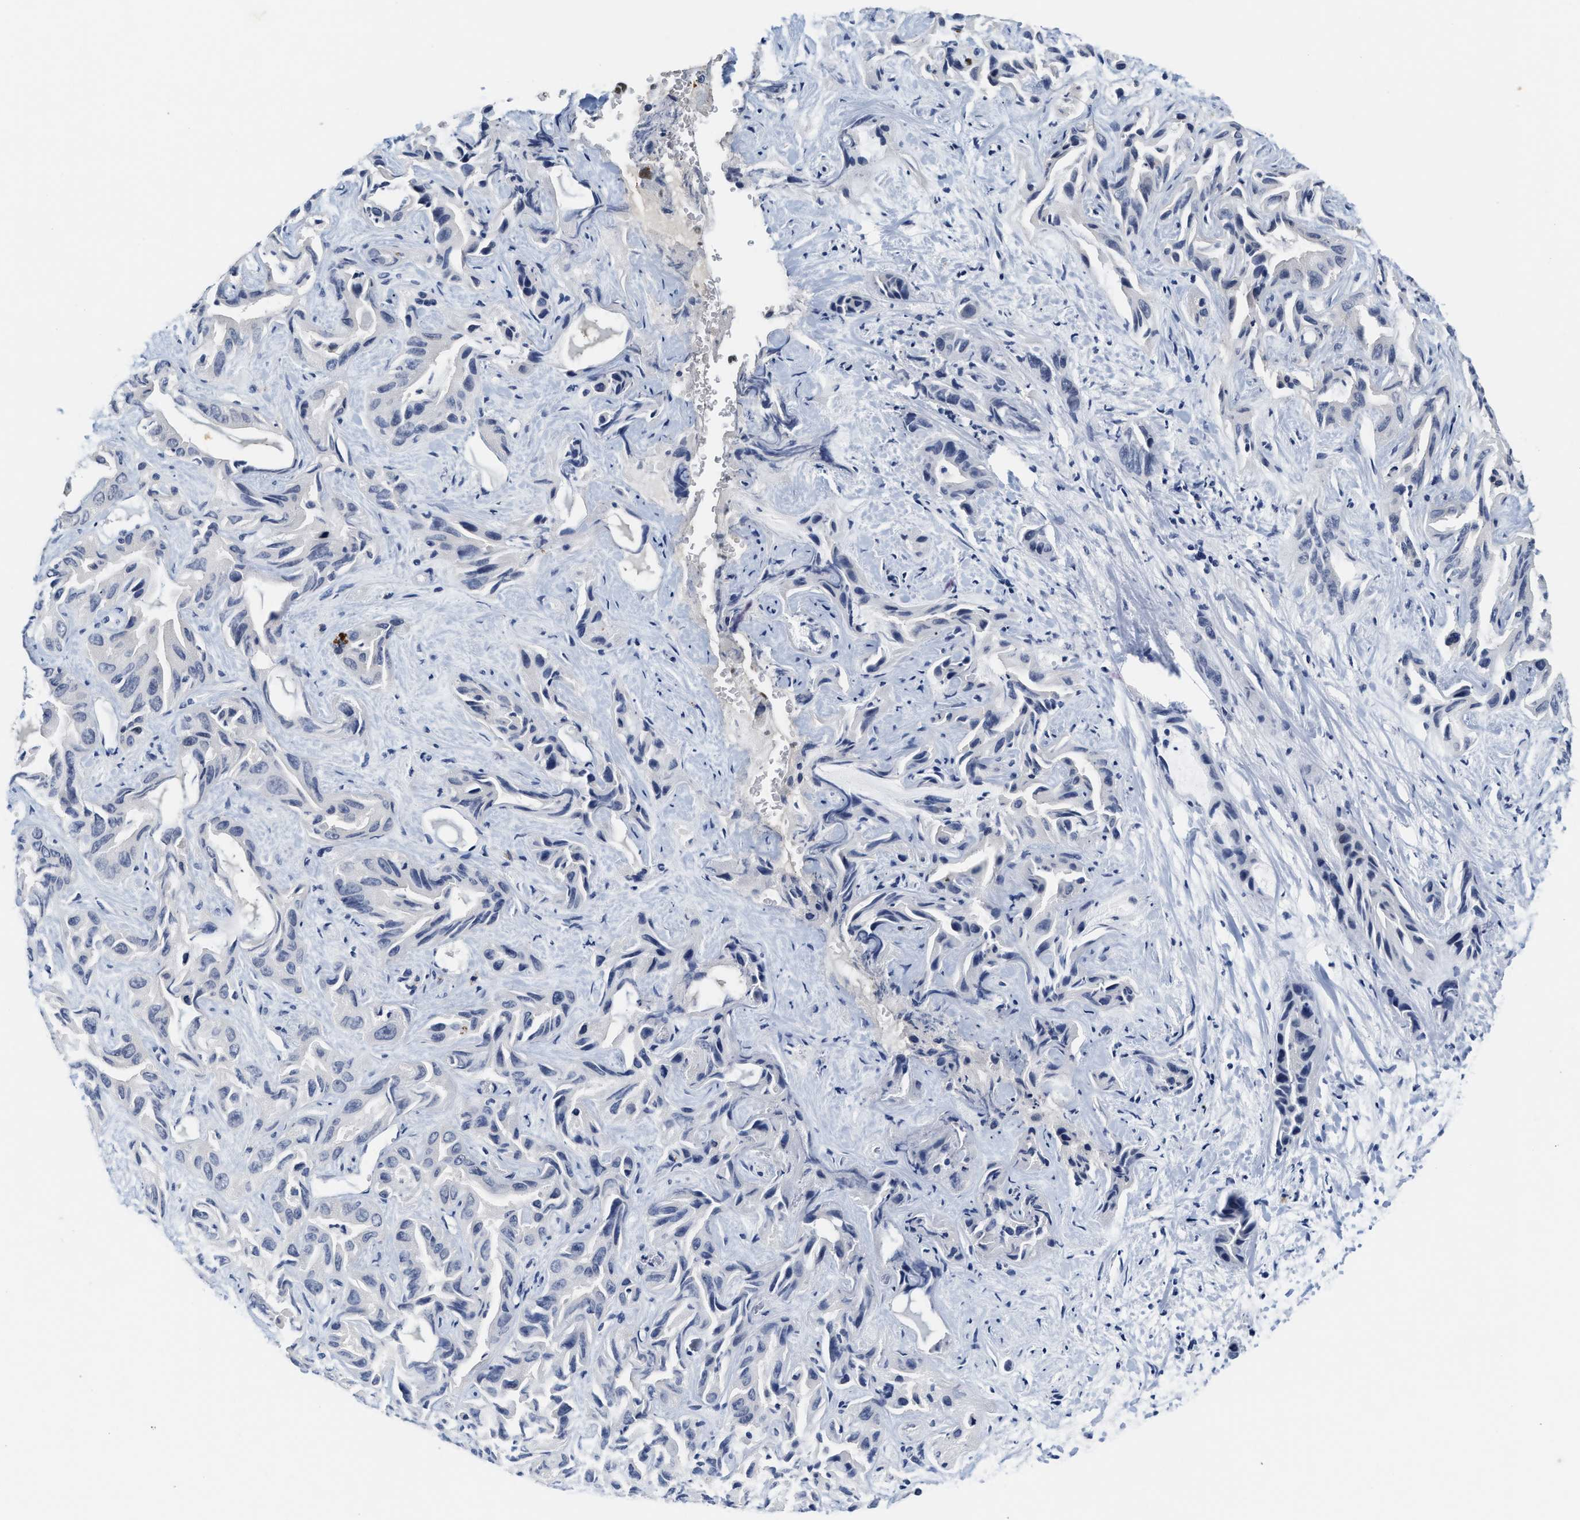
{"staining": {"intensity": "weak", "quantity": "<25%", "location": "nuclear"}, "tissue": "liver cancer", "cell_type": "Tumor cells", "image_type": "cancer", "snomed": [{"axis": "morphology", "description": "Cholangiocarcinoma"}, {"axis": "topography", "description": "Liver"}], "caption": "The IHC micrograph has no significant staining in tumor cells of cholangiocarcinoma (liver) tissue.", "gene": "INIP", "patient": {"sex": "female", "age": 52}}